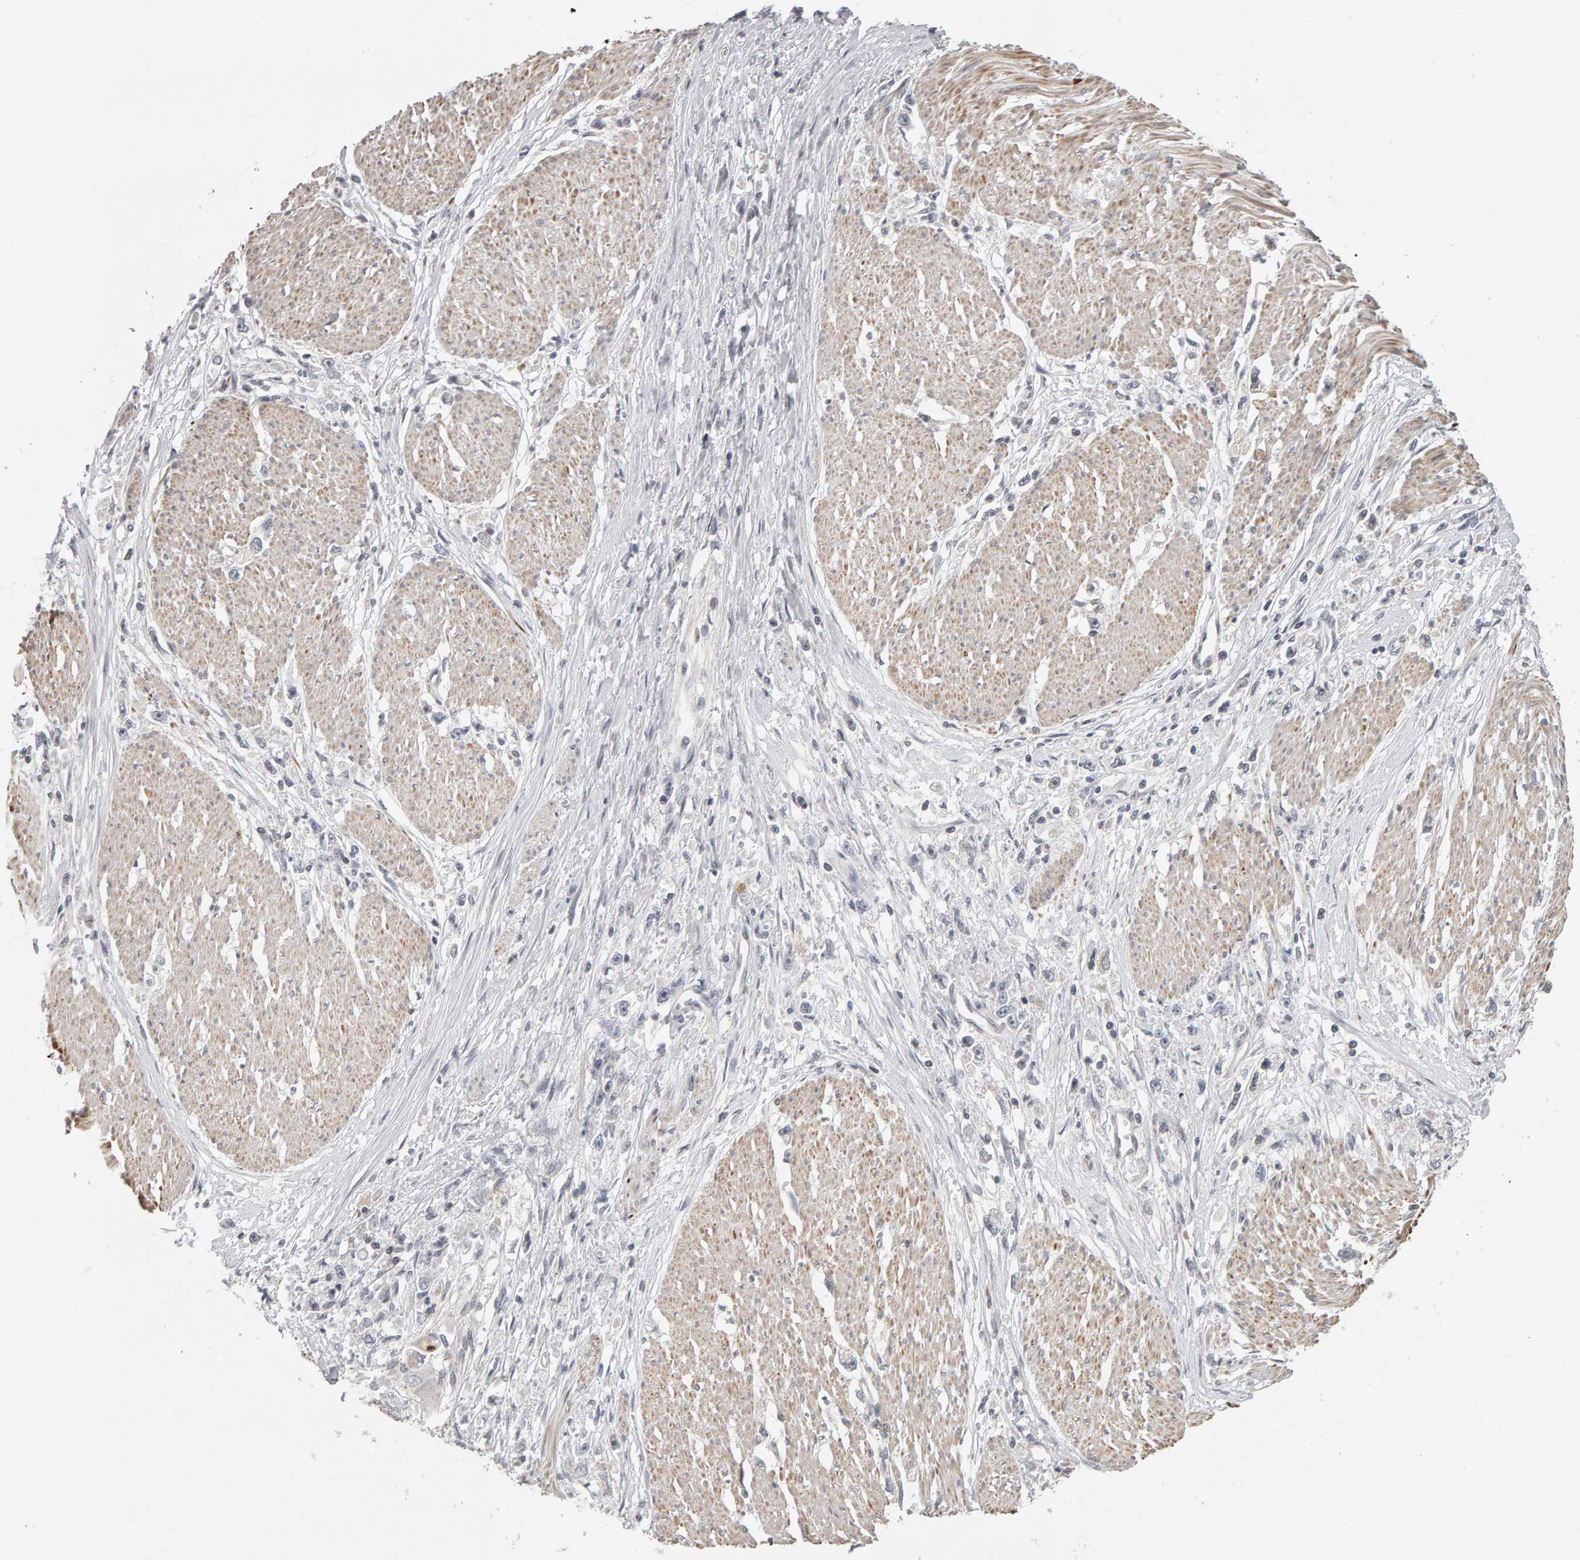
{"staining": {"intensity": "negative", "quantity": "none", "location": "none"}, "tissue": "stomach cancer", "cell_type": "Tumor cells", "image_type": "cancer", "snomed": [{"axis": "morphology", "description": "Adenocarcinoma, NOS"}, {"axis": "topography", "description": "Stomach"}], "caption": "Photomicrograph shows no significant protein staining in tumor cells of stomach cancer.", "gene": "TEFM", "patient": {"sex": "female", "age": 59}}